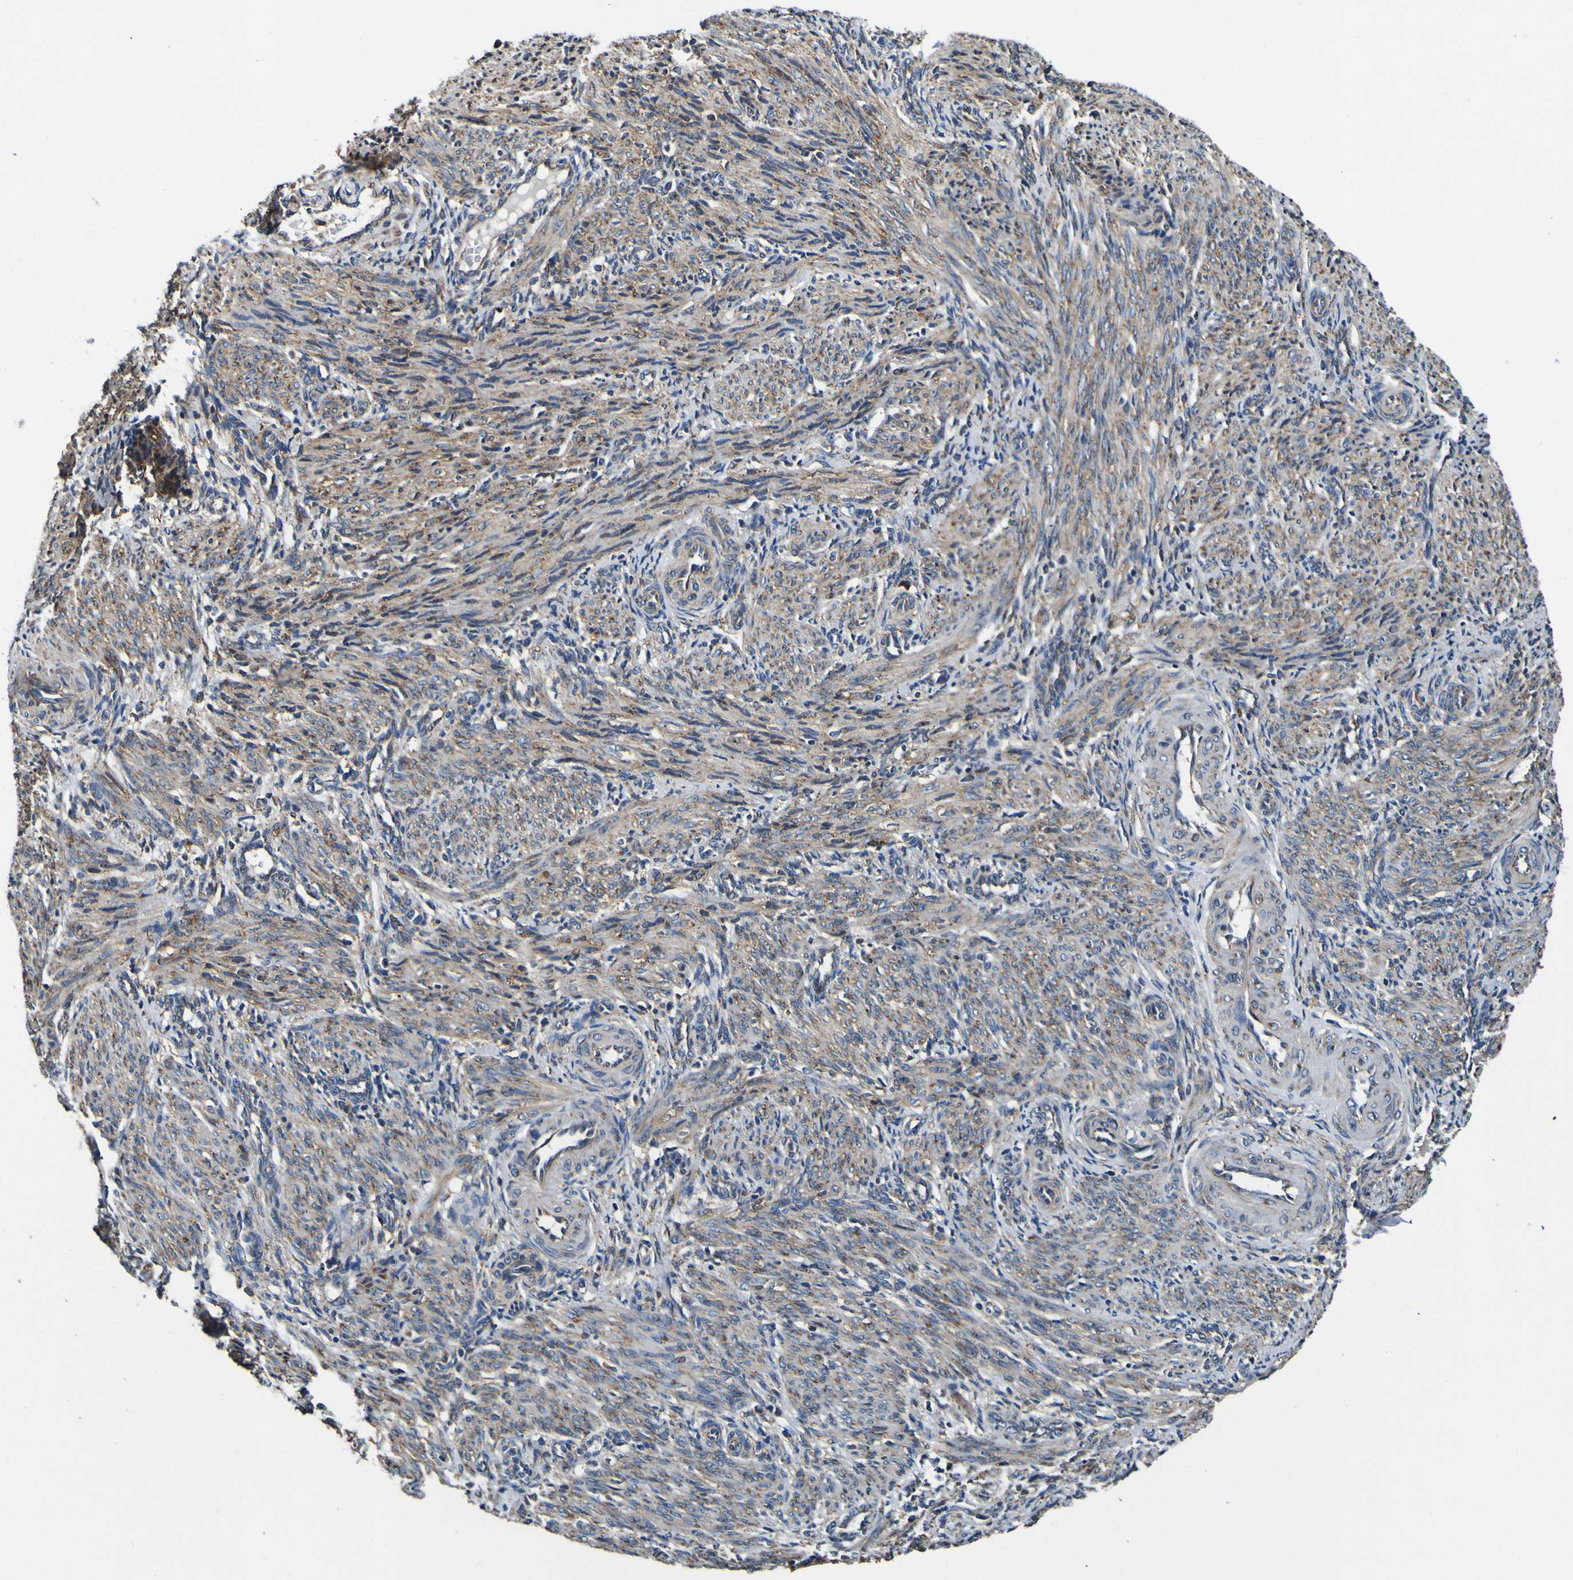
{"staining": {"intensity": "weak", "quantity": ">75%", "location": "cytoplasmic/membranous"}, "tissue": "smooth muscle", "cell_type": "Smooth muscle cells", "image_type": "normal", "snomed": [{"axis": "morphology", "description": "Normal tissue, NOS"}, {"axis": "topography", "description": "Endometrium"}], "caption": "Human smooth muscle stained for a protein (brown) demonstrates weak cytoplasmic/membranous positive staining in approximately >75% of smooth muscle cells.", "gene": "INPP5A", "patient": {"sex": "female", "age": 33}}